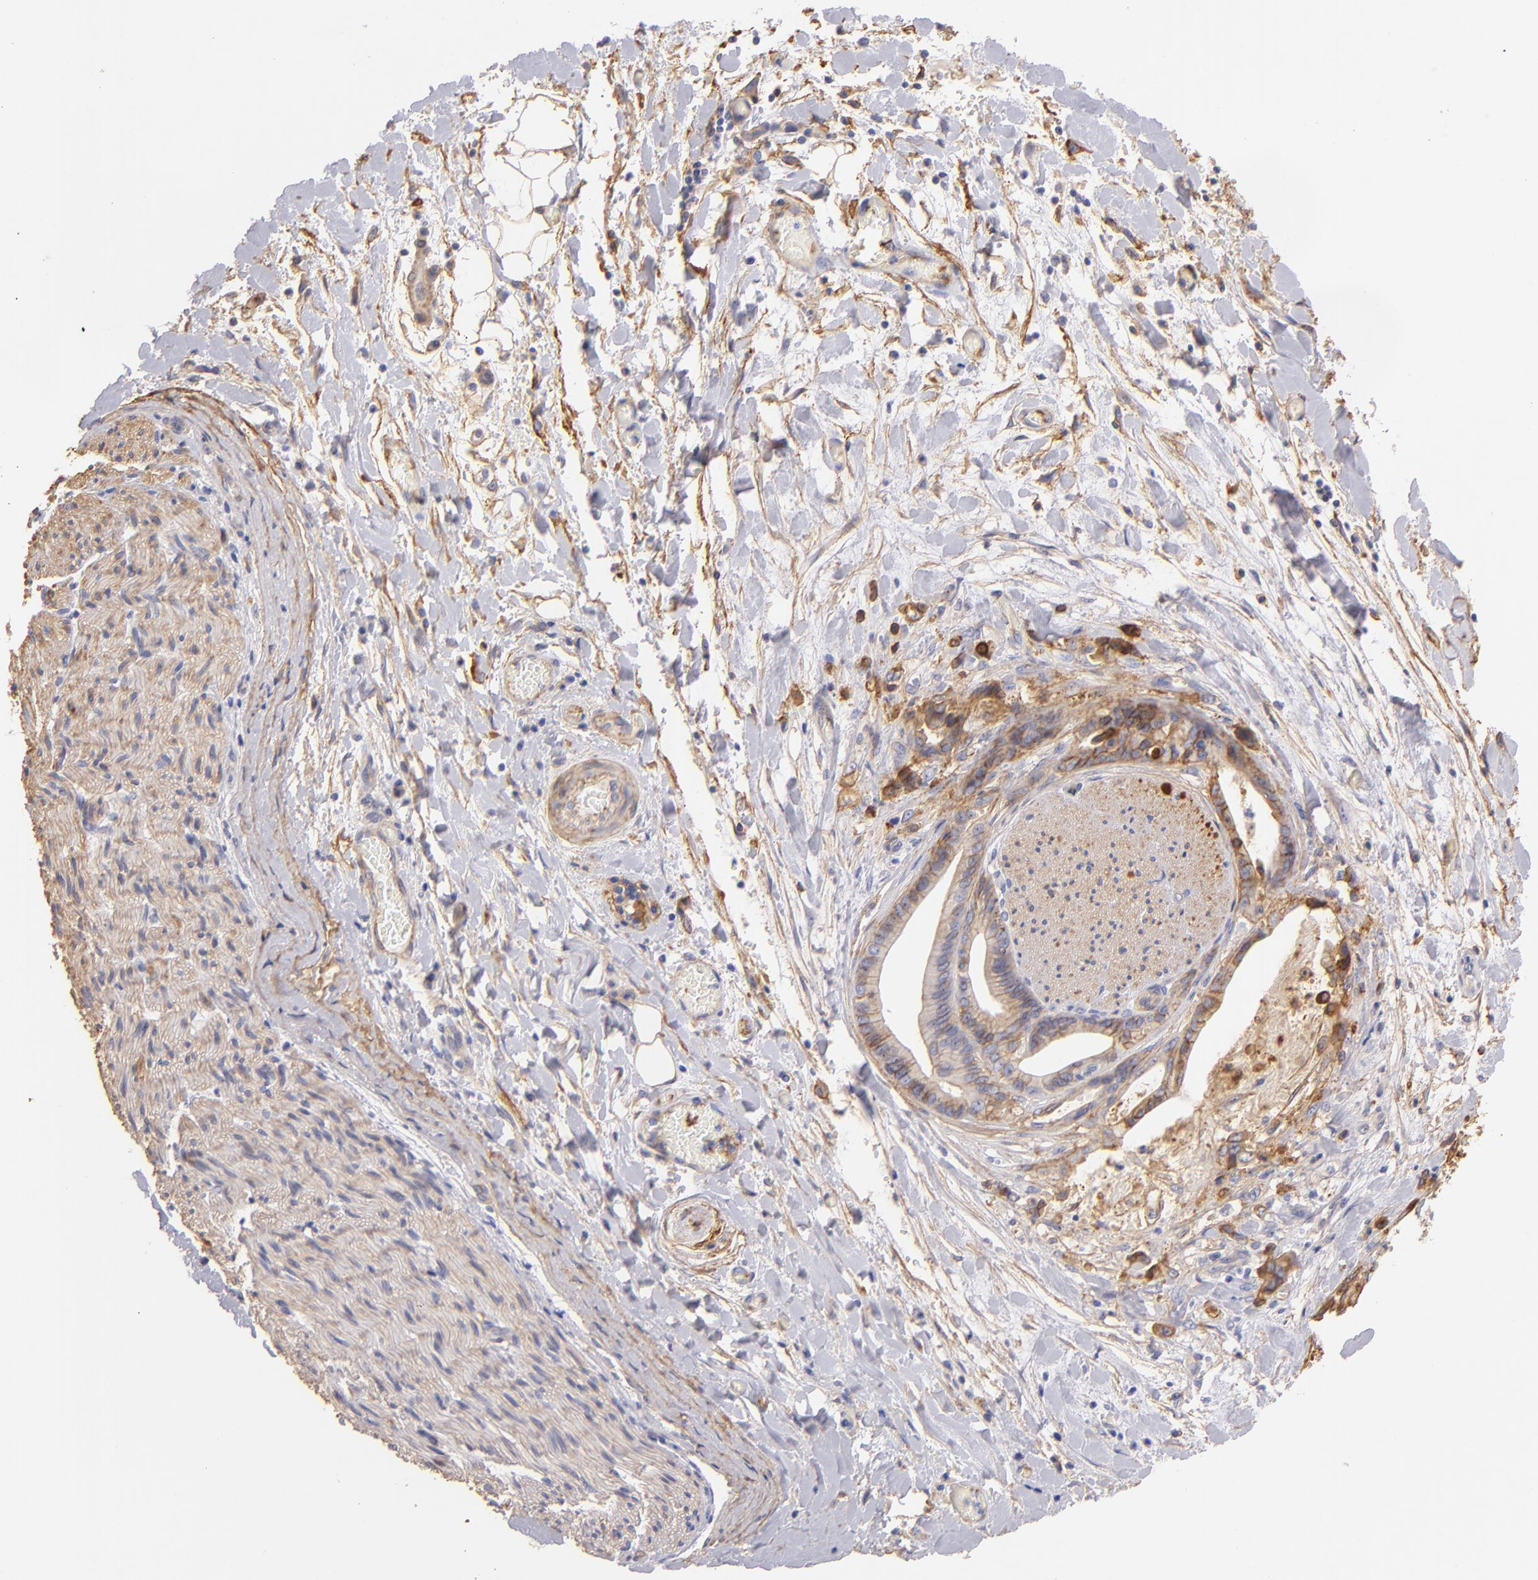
{"staining": {"intensity": "moderate", "quantity": "25%-75%", "location": "cytoplasmic/membranous"}, "tissue": "liver cancer", "cell_type": "Tumor cells", "image_type": "cancer", "snomed": [{"axis": "morphology", "description": "Cholangiocarcinoma"}, {"axis": "topography", "description": "Liver"}], "caption": "Protein expression analysis of liver cholangiocarcinoma exhibits moderate cytoplasmic/membranous positivity in approximately 25%-75% of tumor cells.", "gene": "CD151", "patient": {"sex": "male", "age": 58}}